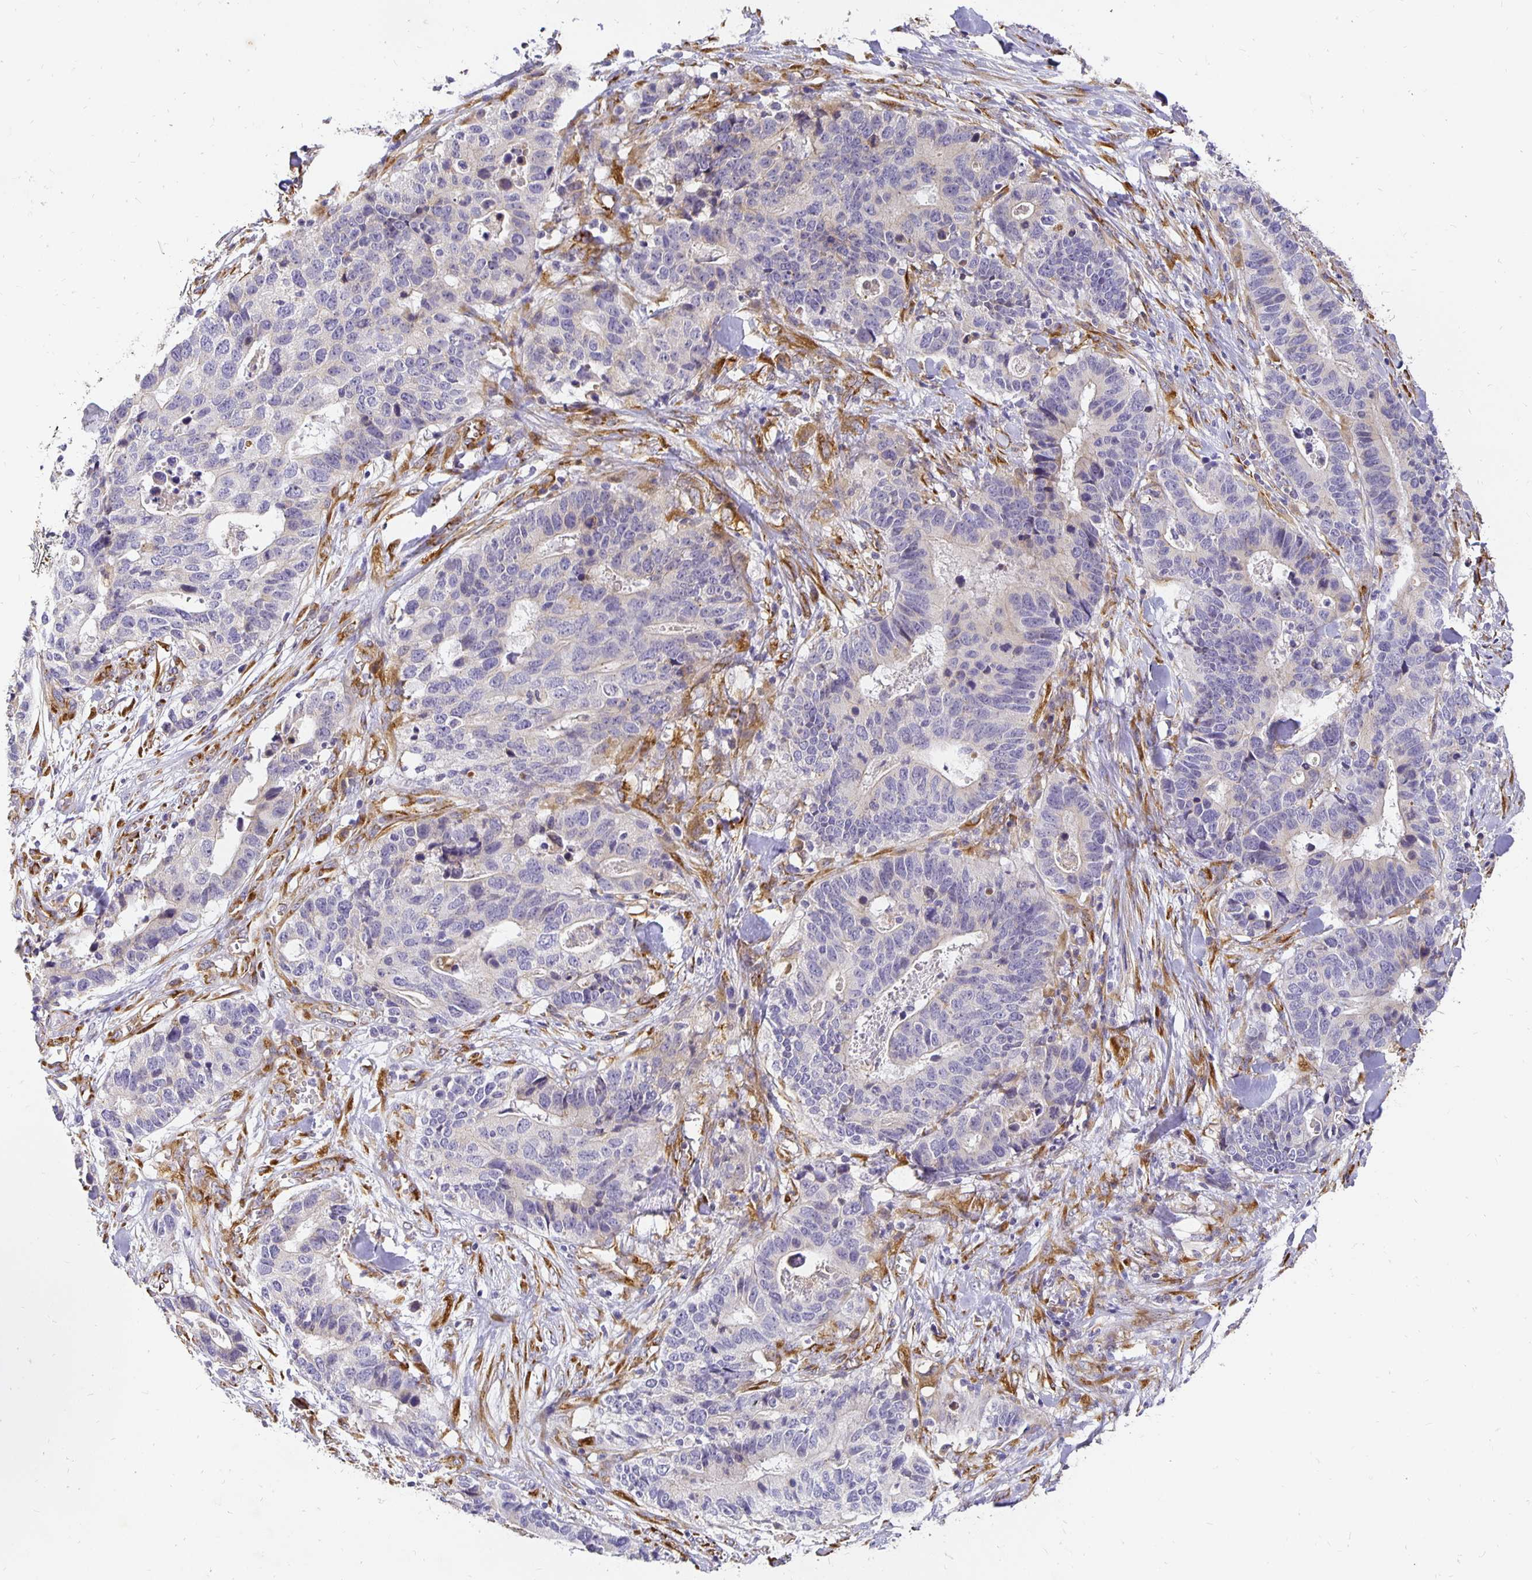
{"staining": {"intensity": "negative", "quantity": "none", "location": "none"}, "tissue": "stomach cancer", "cell_type": "Tumor cells", "image_type": "cancer", "snomed": [{"axis": "morphology", "description": "Adenocarcinoma, NOS"}, {"axis": "topography", "description": "Stomach, upper"}], "caption": "This is a histopathology image of immunohistochemistry staining of stomach cancer, which shows no staining in tumor cells. (Immunohistochemistry (ihc), brightfield microscopy, high magnification).", "gene": "PLOD1", "patient": {"sex": "female", "age": 67}}